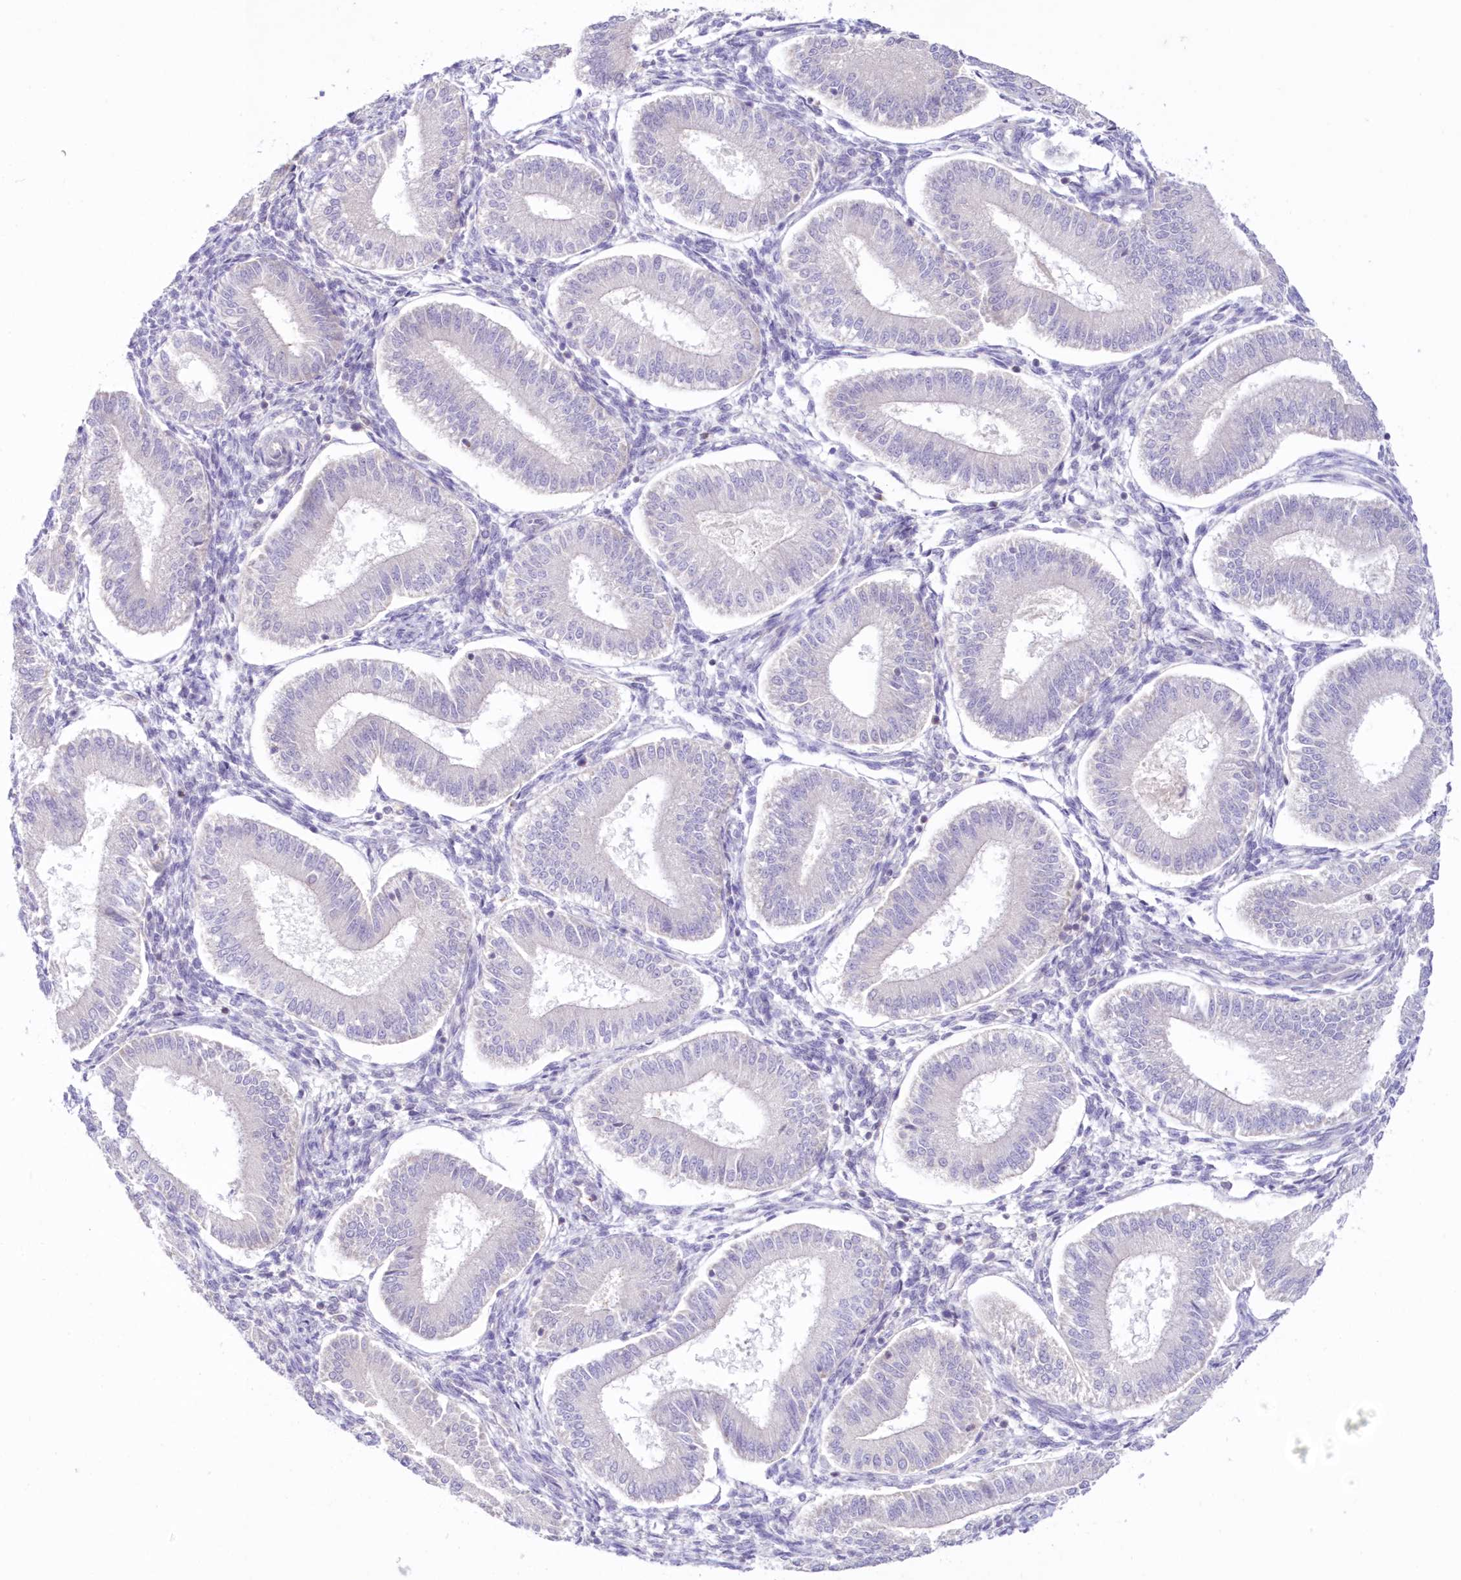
{"staining": {"intensity": "negative", "quantity": "none", "location": "none"}, "tissue": "endometrium", "cell_type": "Cells in endometrial stroma", "image_type": "normal", "snomed": [{"axis": "morphology", "description": "Normal tissue, NOS"}, {"axis": "topography", "description": "Endometrium"}], "caption": "Unremarkable endometrium was stained to show a protein in brown. There is no significant positivity in cells in endometrial stroma. (DAB IHC, high magnification).", "gene": "NEU4", "patient": {"sex": "female", "age": 39}}